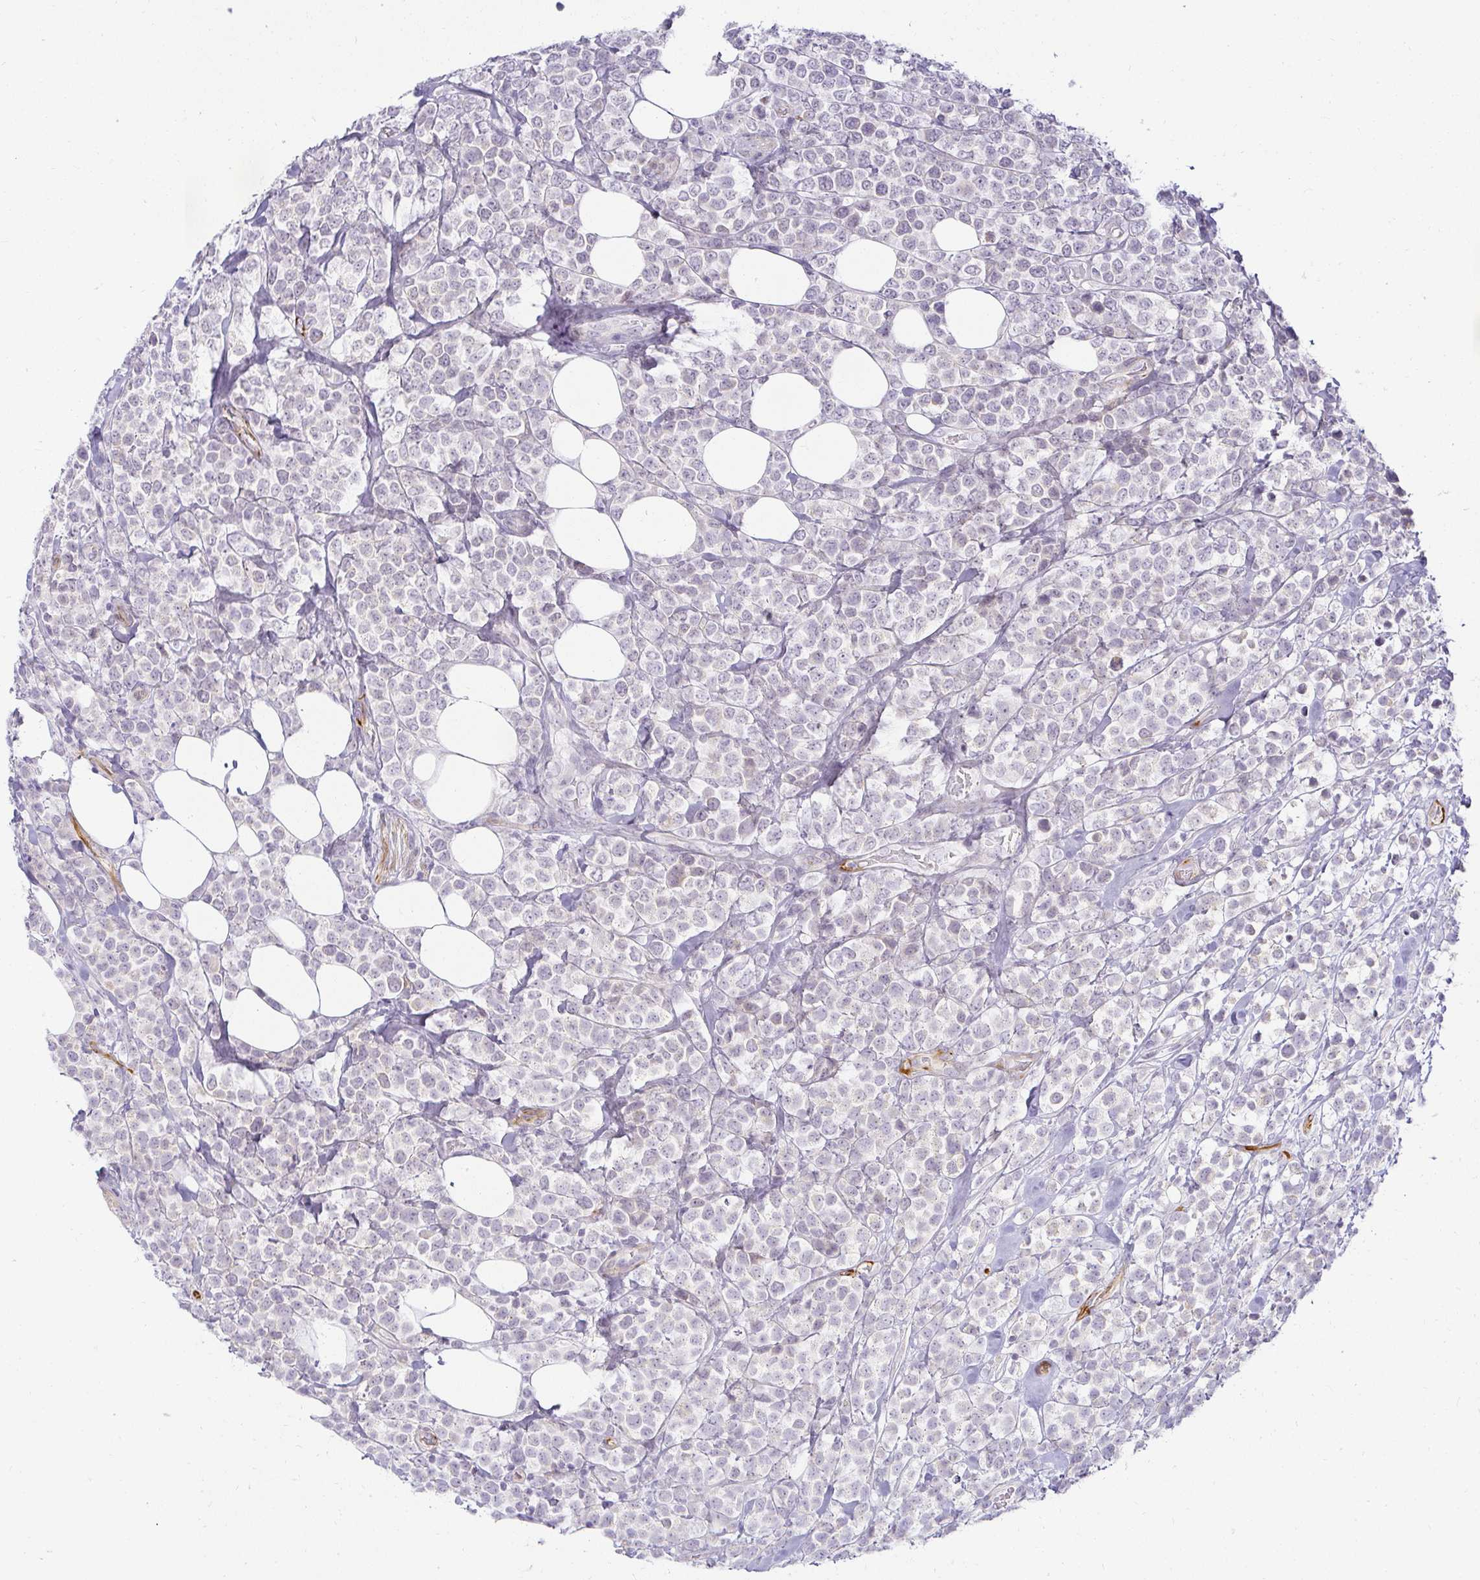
{"staining": {"intensity": "negative", "quantity": "none", "location": "none"}, "tissue": "lymphoma", "cell_type": "Tumor cells", "image_type": "cancer", "snomed": [{"axis": "morphology", "description": "Malignant lymphoma, non-Hodgkin's type, High grade"}, {"axis": "topography", "description": "Soft tissue"}], "caption": "IHC micrograph of human high-grade malignant lymphoma, non-Hodgkin's type stained for a protein (brown), which reveals no expression in tumor cells.", "gene": "ACAN", "patient": {"sex": "female", "age": 56}}